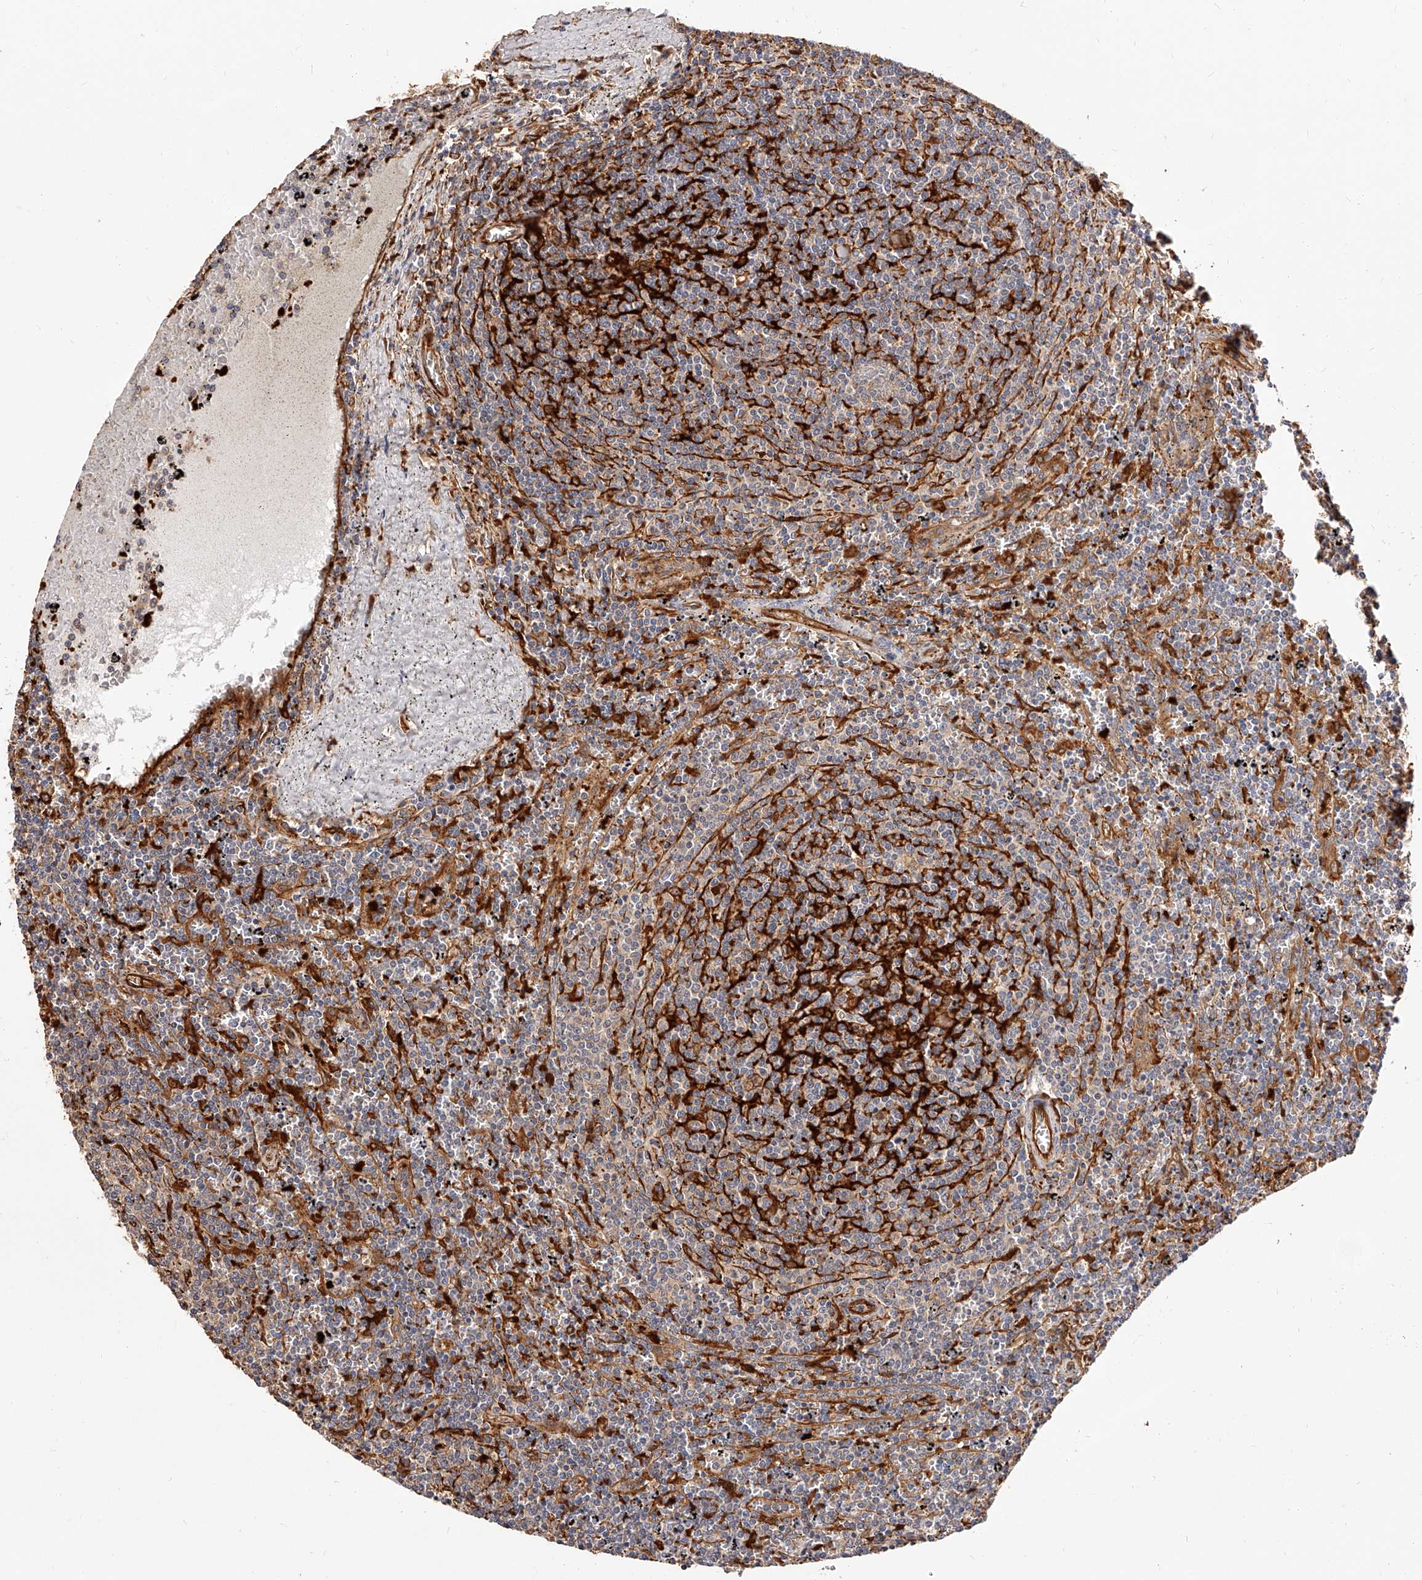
{"staining": {"intensity": "negative", "quantity": "none", "location": "none"}, "tissue": "lymphoma", "cell_type": "Tumor cells", "image_type": "cancer", "snomed": [{"axis": "morphology", "description": "Malignant lymphoma, non-Hodgkin's type, Low grade"}, {"axis": "topography", "description": "Spleen"}], "caption": "A high-resolution micrograph shows immunohistochemistry (IHC) staining of lymphoma, which demonstrates no significant positivity in tumor cells.", "gene": "LAP3", "patient": {"sex": "female", "age": 50}}